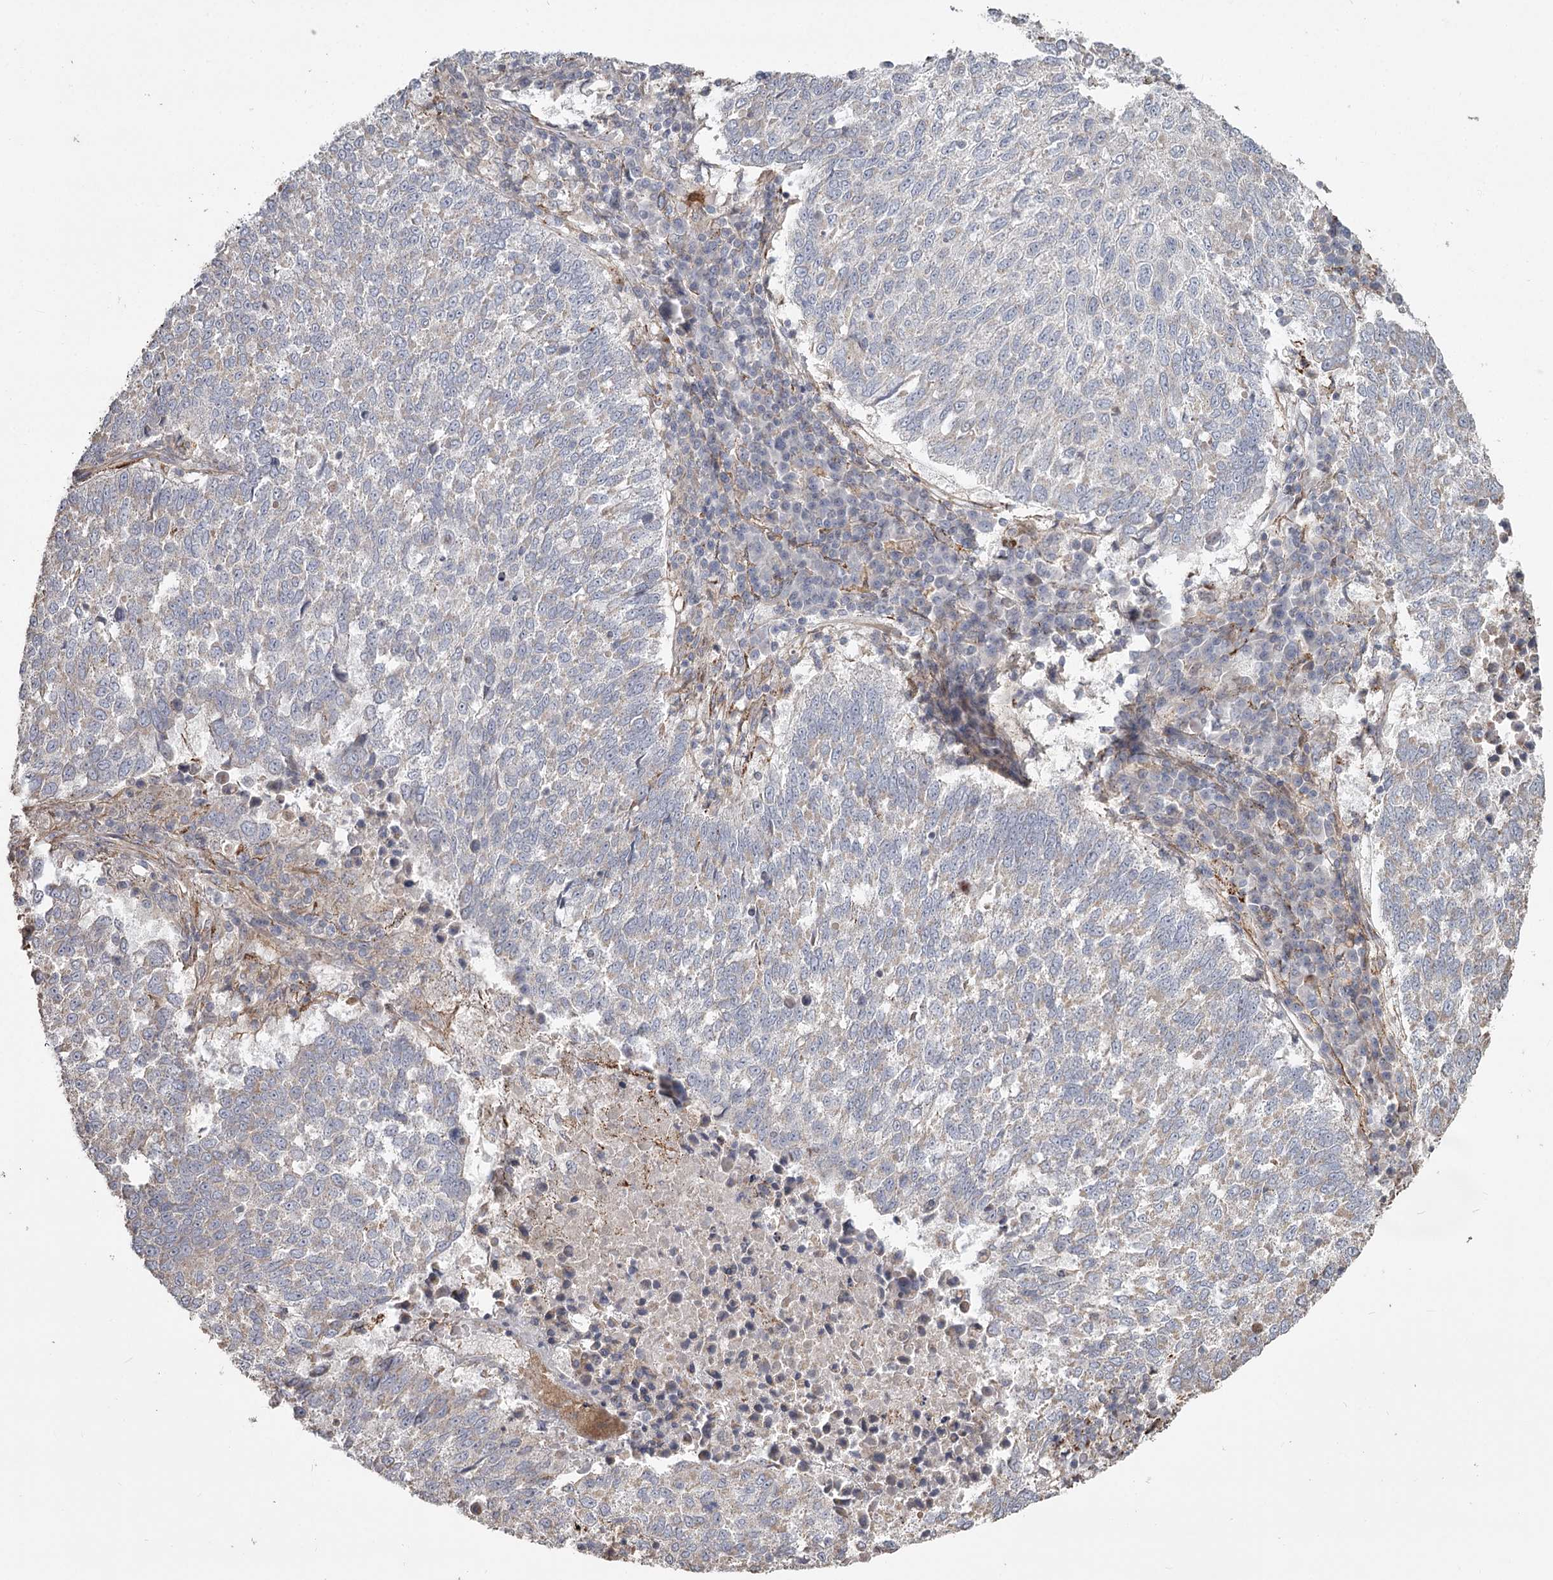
{"staining": {"intensity": "negative", "quantity": "none", "location": "none"}, "tissue": "lung cancer", "cell_type": "Tumor cells", "image_type": "cancer", "snomed": [{"axis": "morphology", "description": "Squamous cell carcinoma, NOS"}, {"axis": "topography", "description": "Lung"}], "caption": "The image exhibits no staining of tumor cells in lung cancer (squamous cell carcinoma). (DAB (3,3'-diaminobenzidine) immunohistochemistry (IHC) with hematoxylin counter stain).", "gene": "DHRS9", "patient": {"sex": "male", "age": 73}}